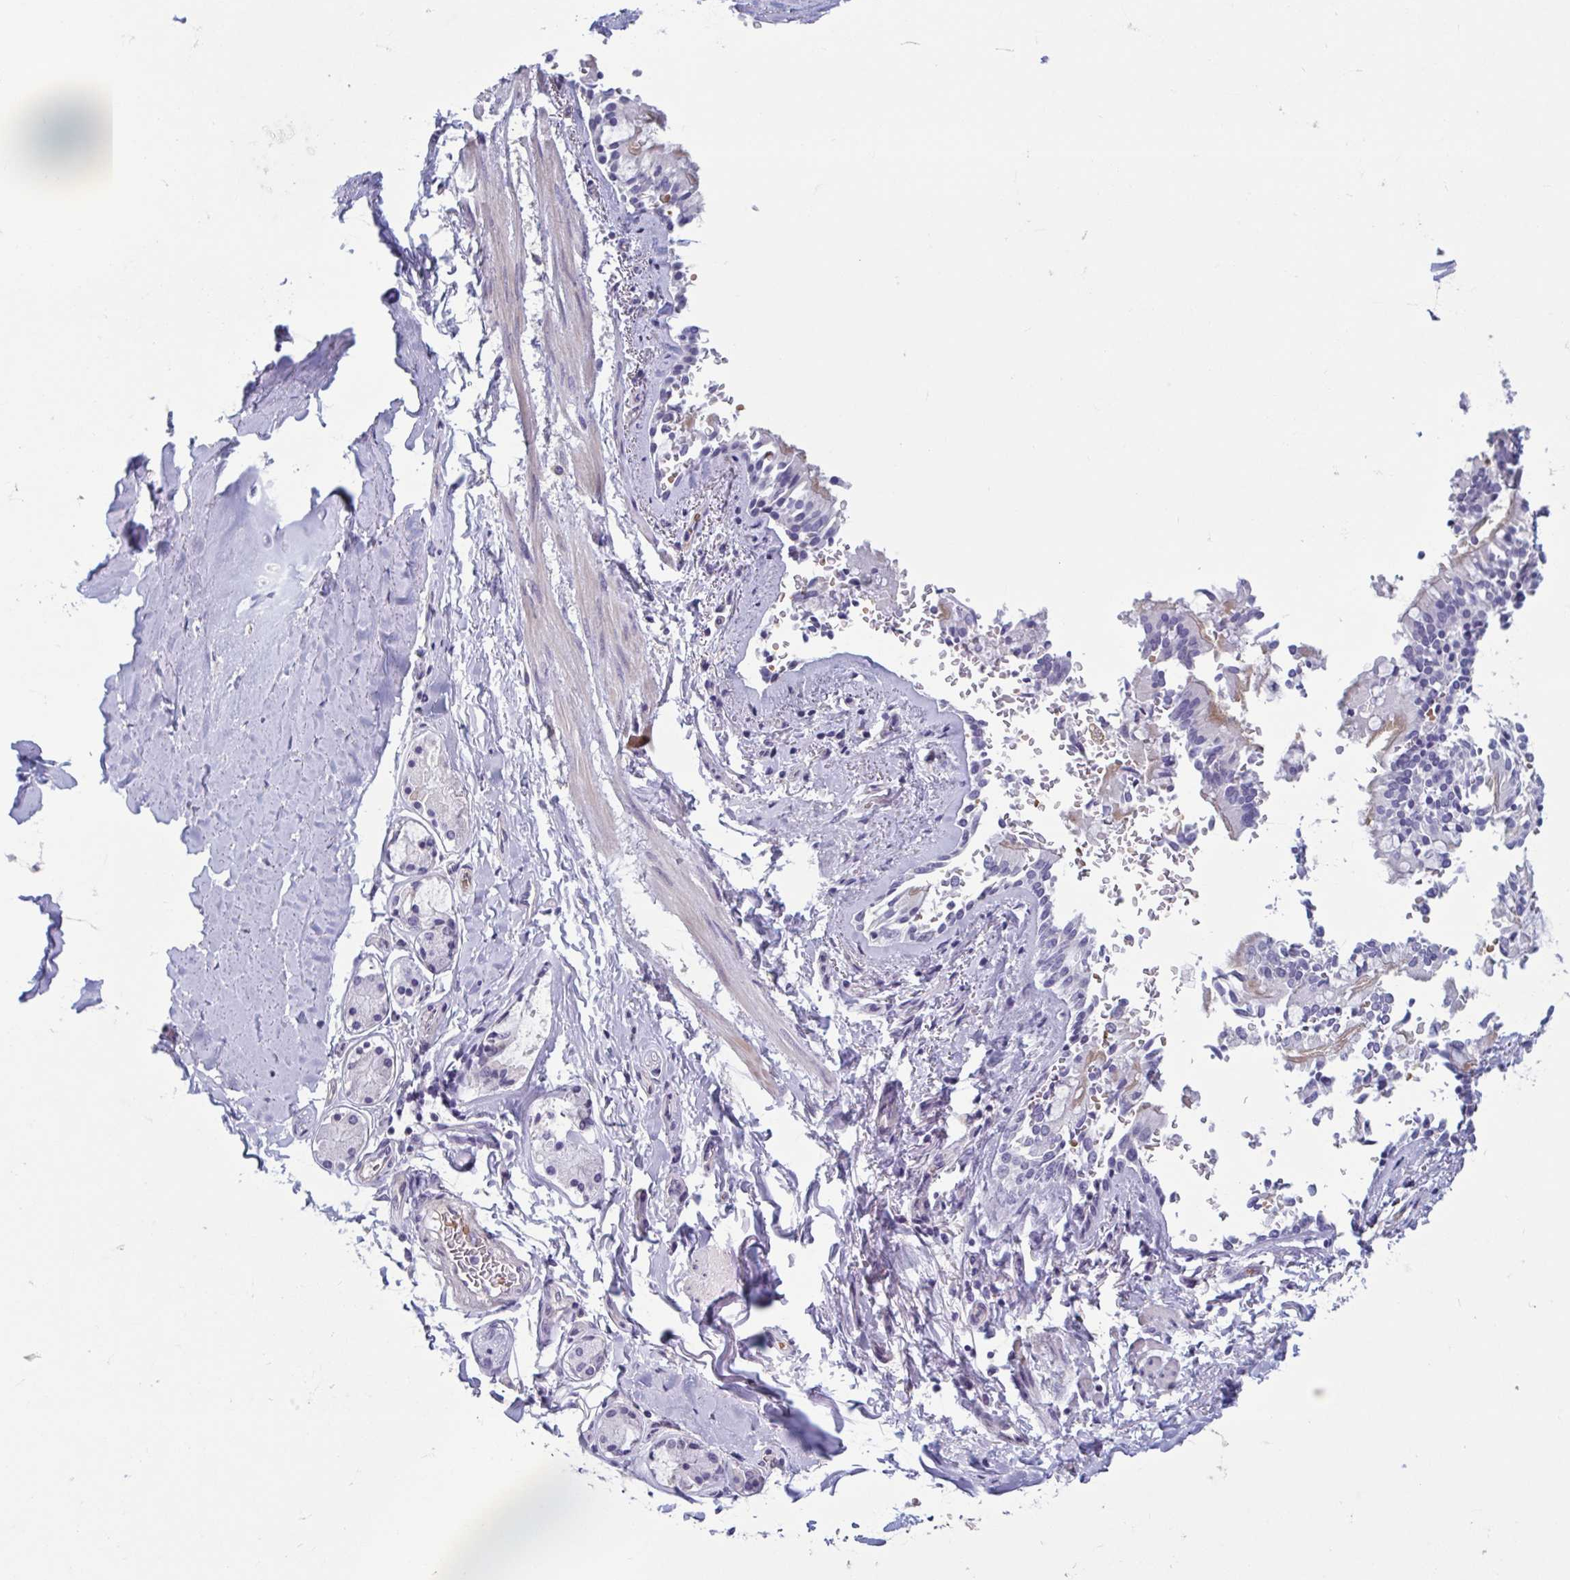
{"staining": {"intensity": "negative", "quantity": "none", "location": "none"}, "tissue": "adipose tissue", "cell_type": "Adipocytes", "image_type": "normal", "snomed": [{"axis": "morphology", "description": "Normal tissue, NOS"}, {"axis": "topography", "description": "Cartilage tissue"}, {"axis": "topography", "description": "Bronchus"}, {"axis": "topography", "description": "Peripheral nerve tissue"}], "caption": "Immunohistochemistry (IHC) photomicrograph of benign human adipose tissue stained for a protein (brown), which demonstrates no staining in adipocytes.", "gene": "MORC4", "patient": {"sex": "male", "age": 67}}